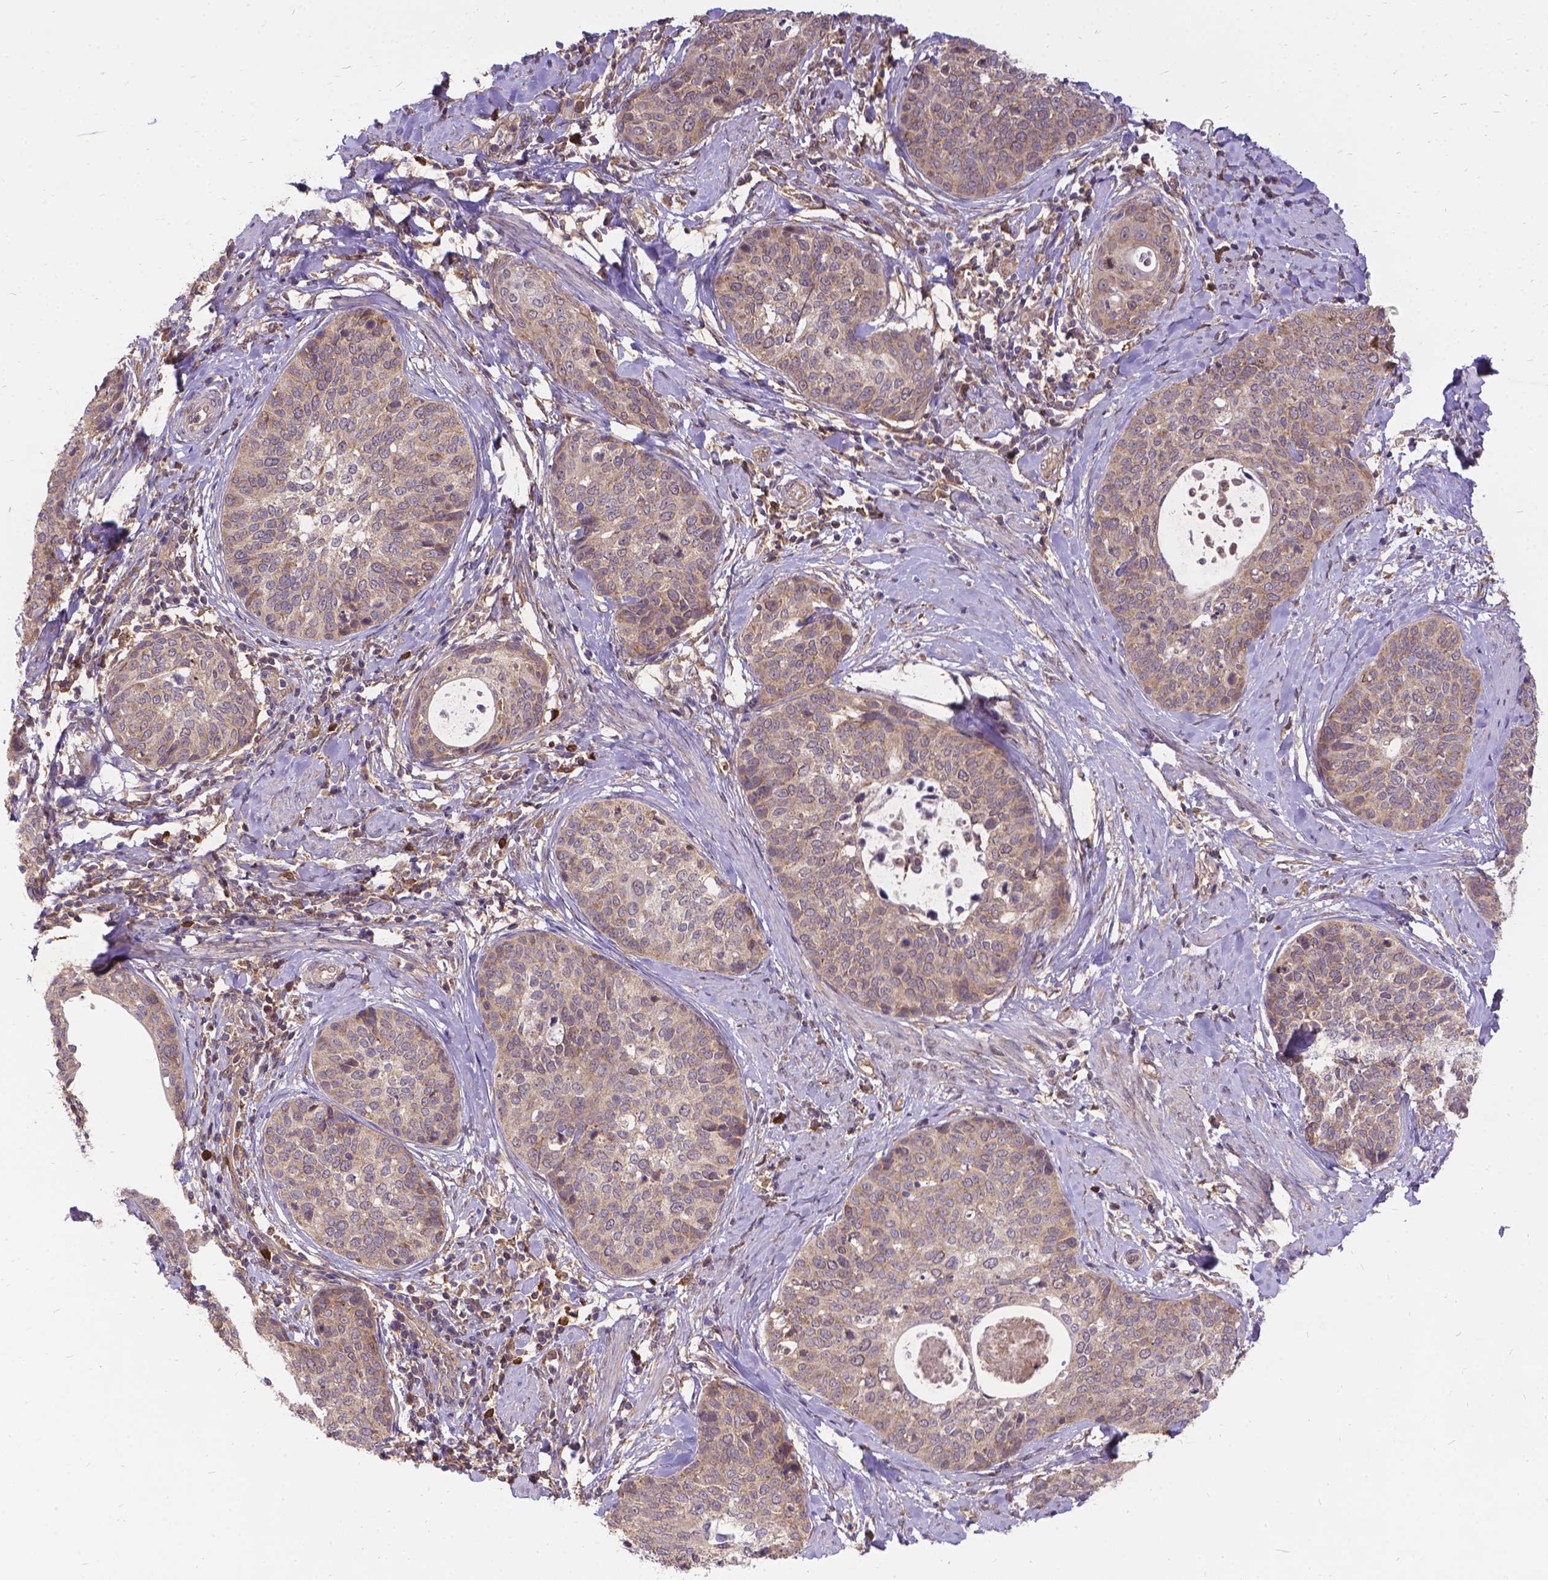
{"staining": {"intensity": "weak", "quantity": ">75%", "location": "cytoplasmic/membranous"}, "tissue": "cervical cancer", "cell_type": "Tumor cells", "image_type": "cancer", "snomed": [{"axis": "morphology", "description": "Squamous cell carcinoma, NOS"}, {"axis": "topography", "description": "Cervix"}], "caption": "DAB immunohistochemical staining of human squamous cell carcinoma (cervical) reveals weak cytoplasmic/membranous protein expression in approximately >75% of tumor cells.", "gene": "DENND6A", "patient": {"sex": "female", "age": 69}}